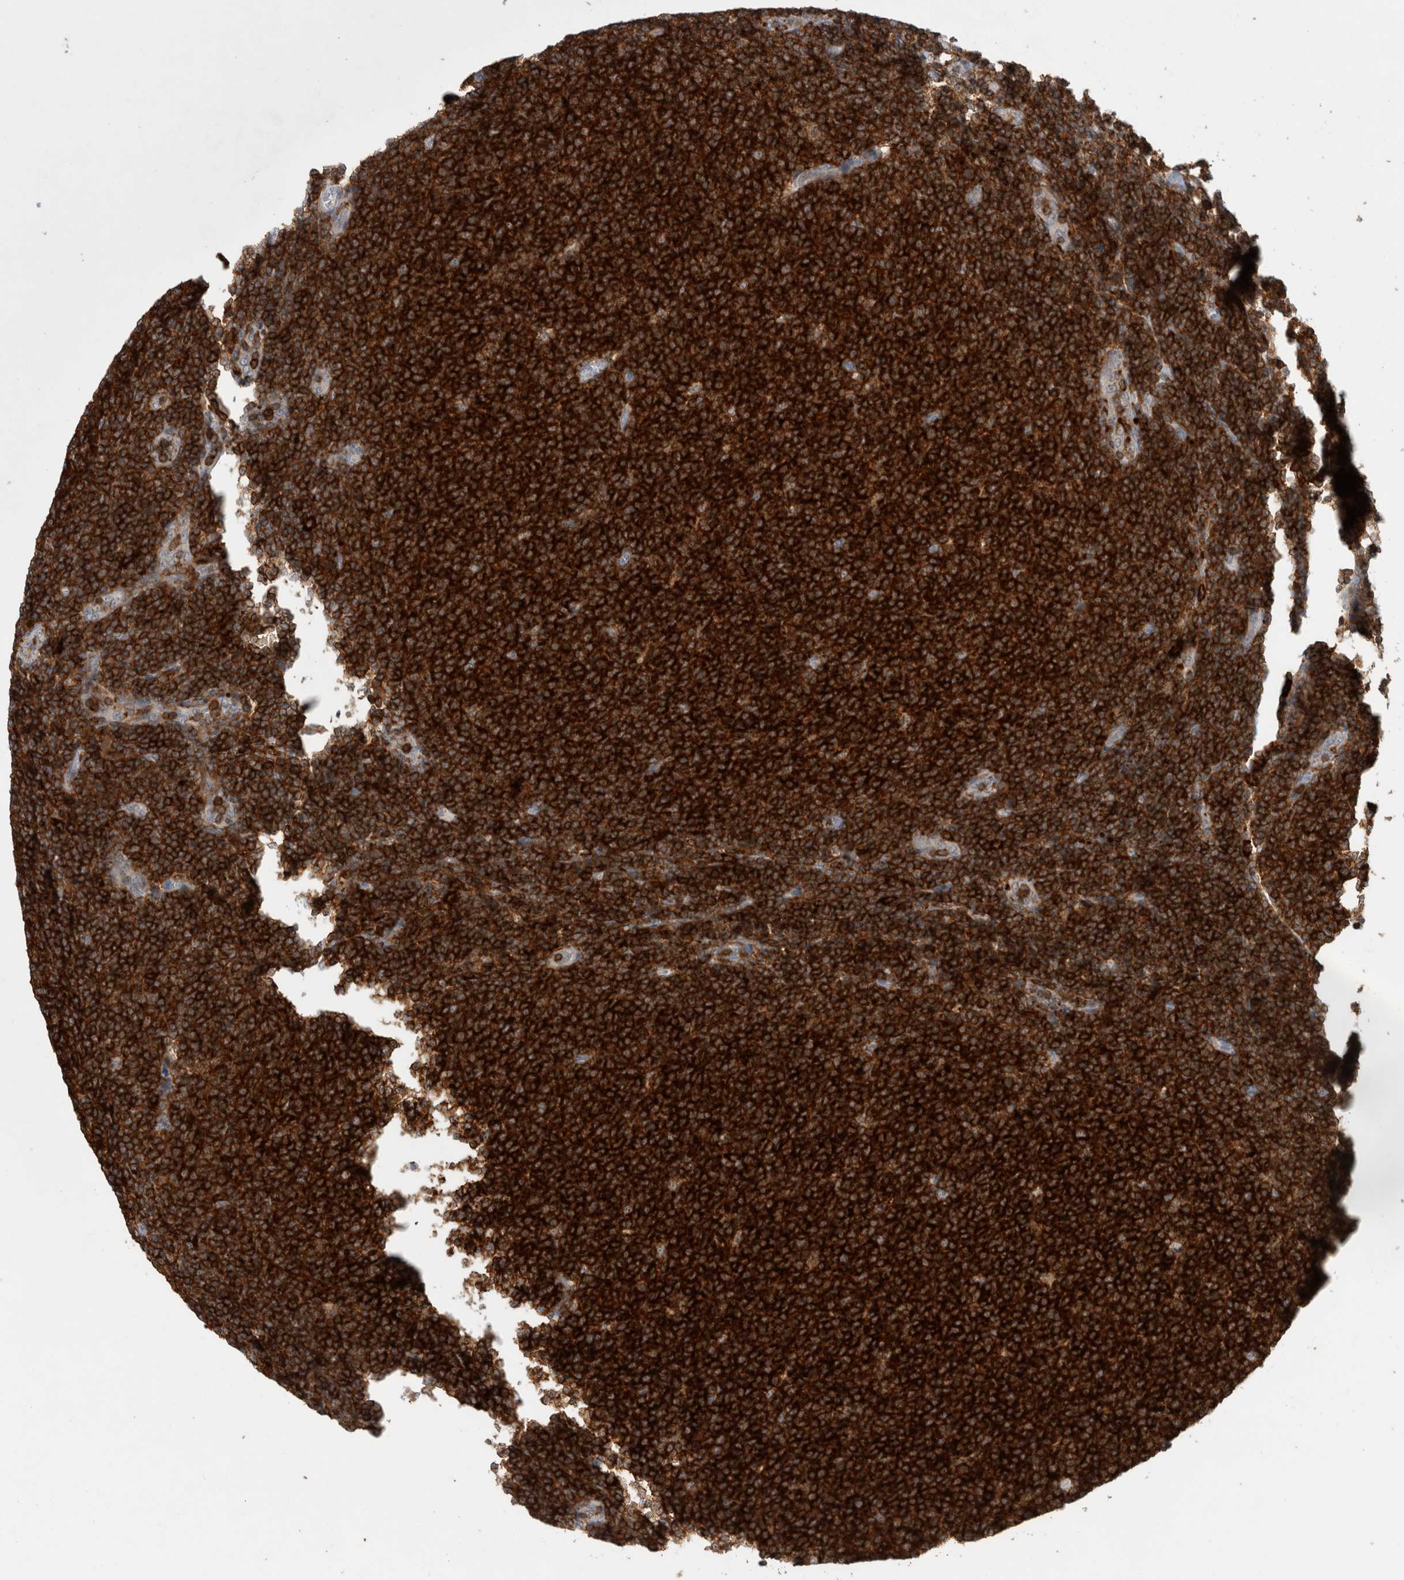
{"staining": {"intensity": "strong", "quantity": ">75%", "location": "cytoplasmic/membranous"}, "tissue": "lymphoma", "cell_type": "Tumor cells", "image_type": "cancer", "snomed": [{"axis": "morphology", "description": "Malignant lymphoma, non-Hodgkin's type, Low grade"}, {"axis": "topography", "description": "Lymph node"}], "caption": "Low-grade malignant lymphoma, non-Hodgkin's type stained with a protein marker exhibits strong staining in tumor cells.", "gene": "GFRA2", "patient": {"sex": "male", "age": 66}}